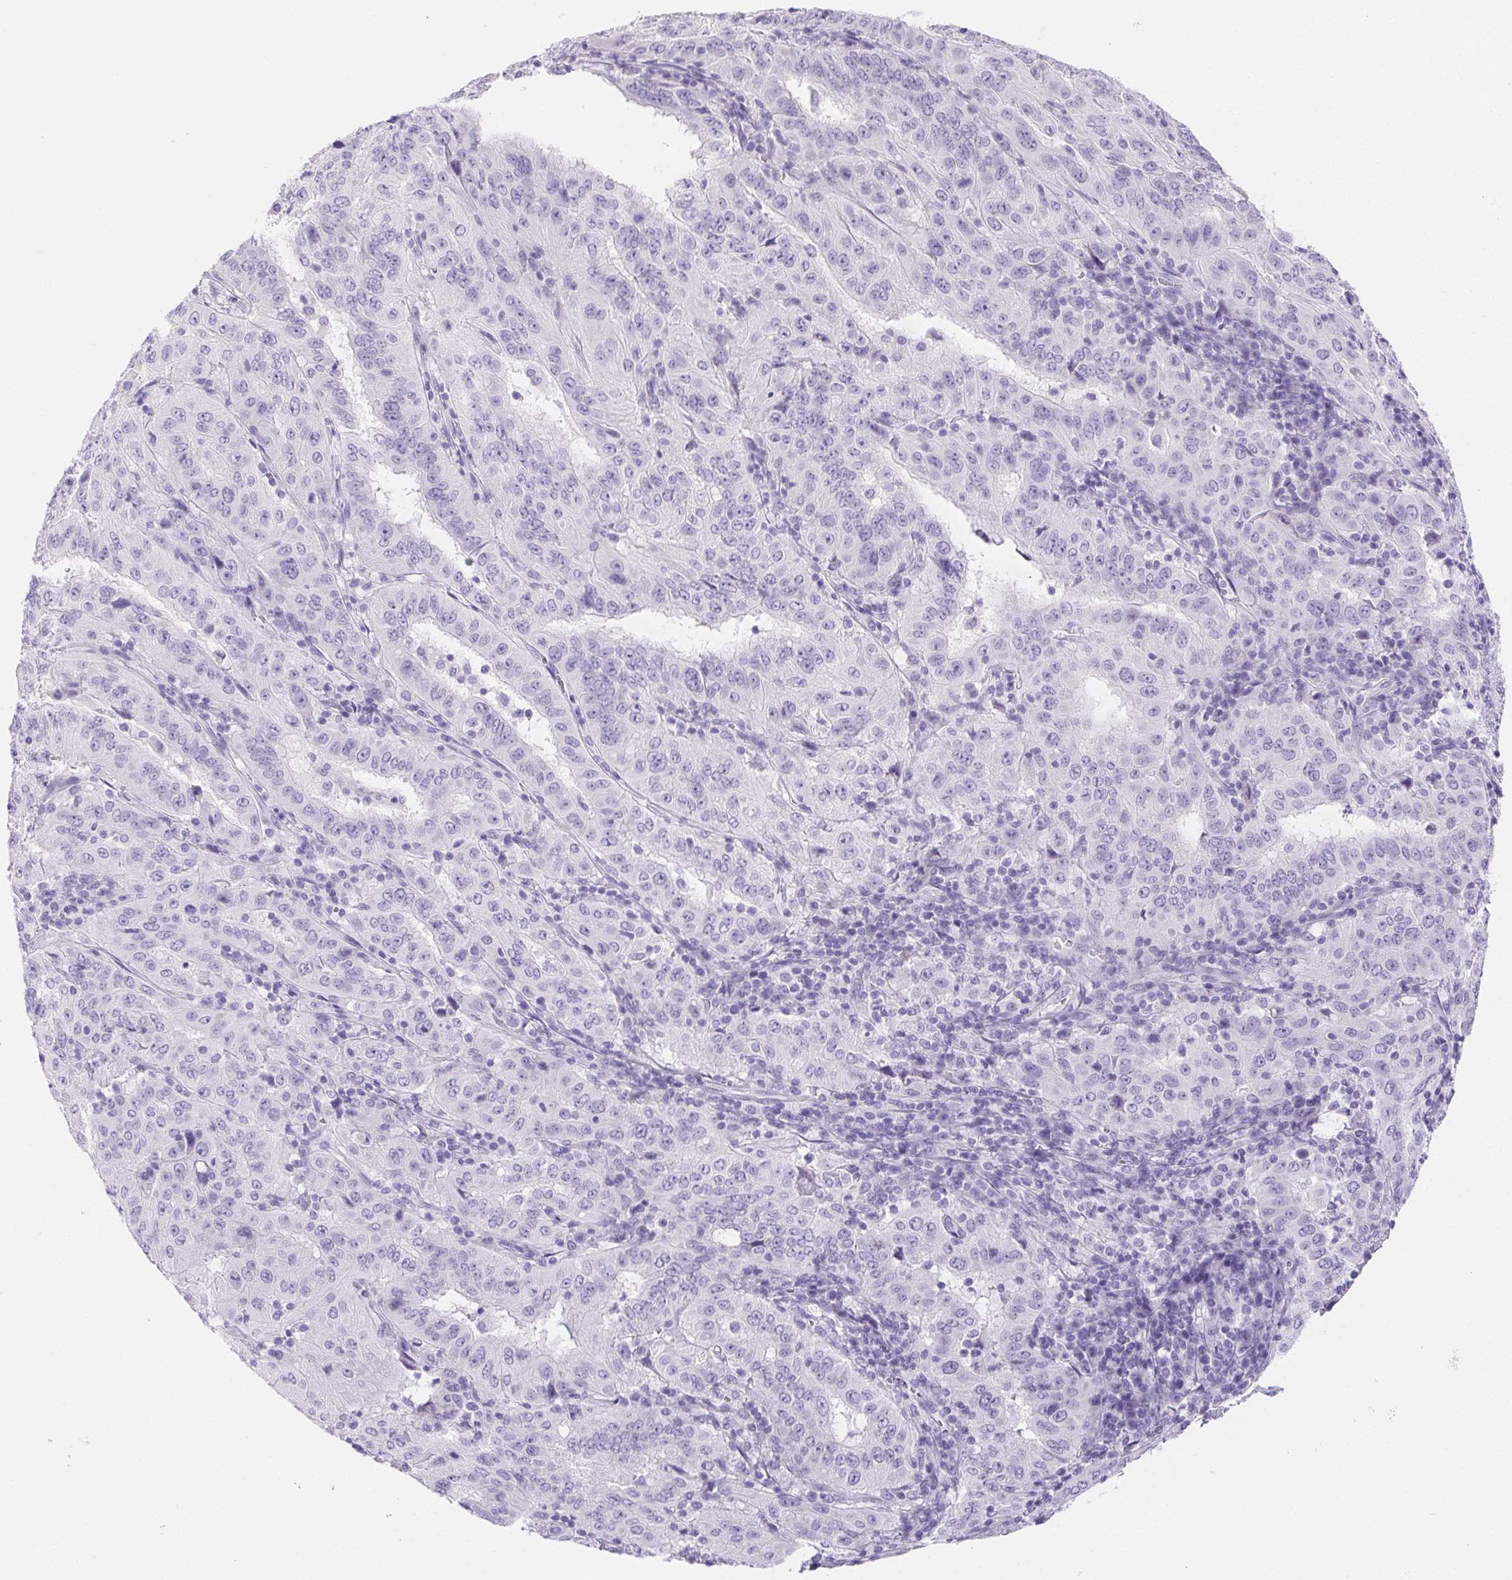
{"staining": {"intensity": "negative", "quantity": "none", "location": "none"}, "tissue": "pancreatic cancer", "cell_type": "Tumor cells", "image_type": "cancer", "snomed": [{"axis": "morphology", "description": "Adenocarcinoma, NOS"}, {"axis": "topography", "description": "Pancreas"}], "caption": "This is a histopathology image of immunohistochemistry (IHC) staining of pancreatic cancer (adenocarcinoma), which shows no expression in tumor cells.", "gene": "PNLIP", "patient": {"sex": "male", "age": 63}}